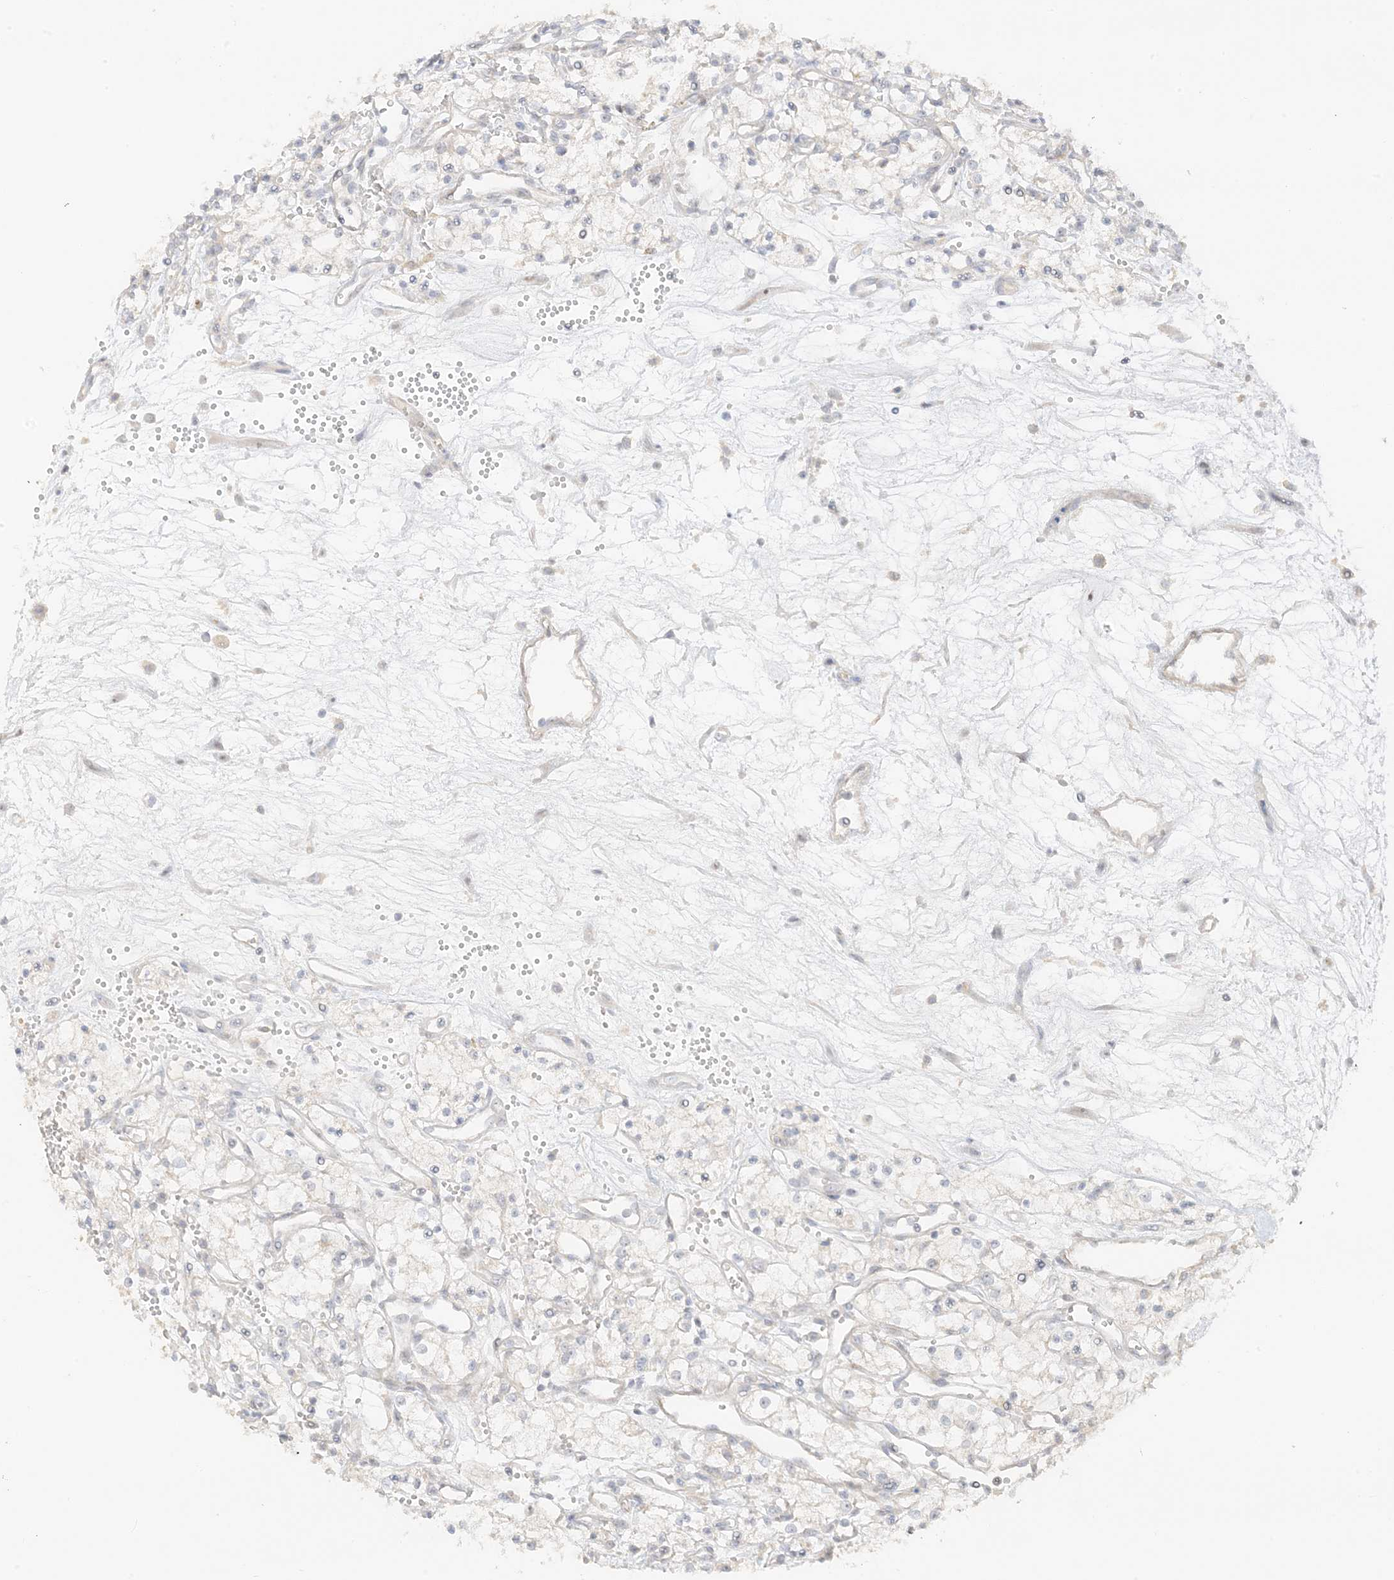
{"staining": {"intensity": "negative", "quantity": "none", "location": "none"}, "tissue": "renal cancer", "cell_type": "Tumor cells", "image_type": "cancer", "snomed": [{"axis": "morphology", "description": "Adenocarcinoma, NOS"}, {"axis": "topography", "description": "Kidney"}], "caption": "This histopathology image is of renal cancer (adenocarcinoma) stained with immunohistochemistry (IHC) to label a protein in brown with the nuclei are counter-stained blue. There is no staining in tumor cells.", "gene": "ETAA1", "patient": {"sex": "male", "age": 59}}